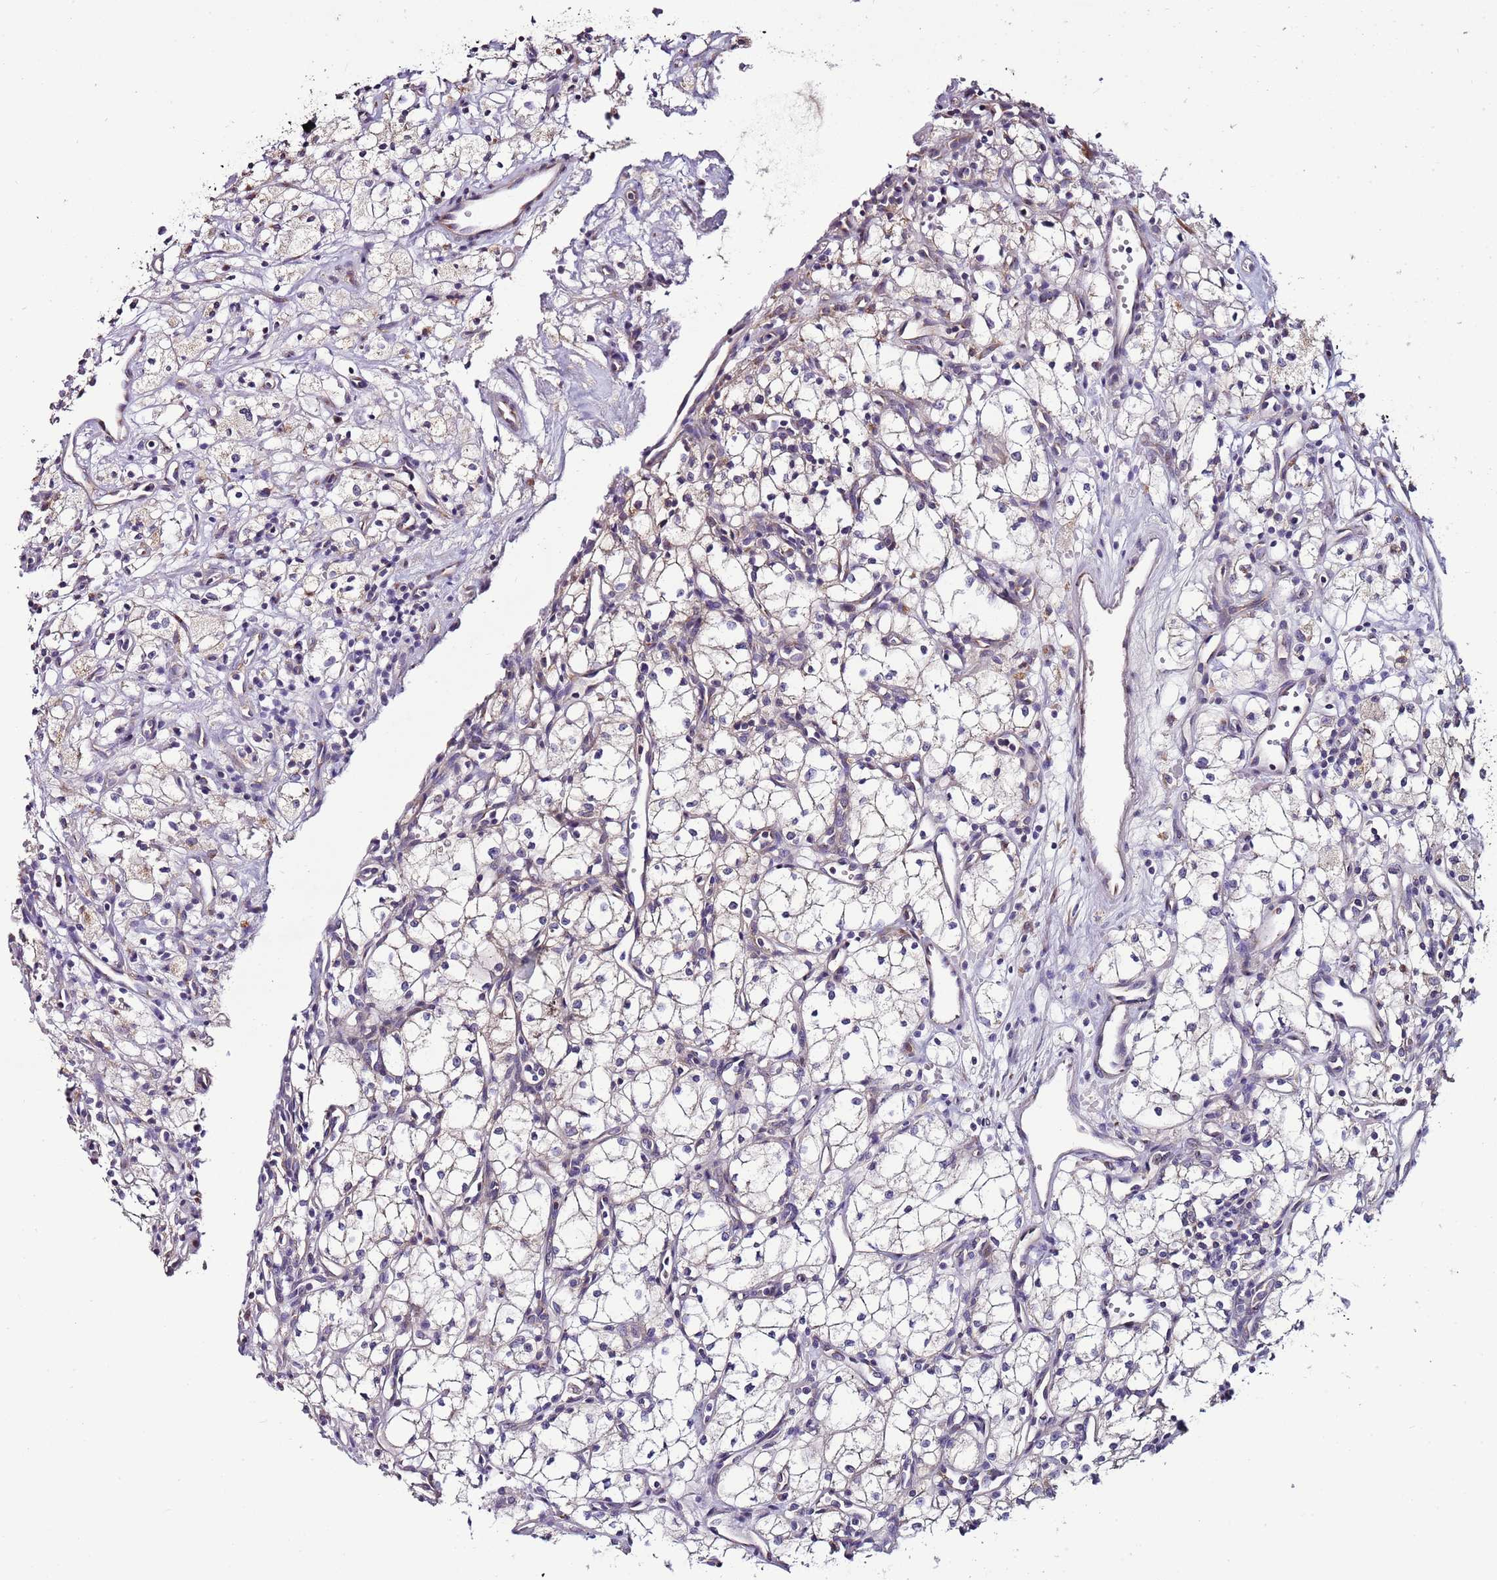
{"staining": {"intensity": "negative", "quantity": "none", "location": "none"}, "tissue": "renal cancer", "cell_type": "Tumor cells", "image_type": "cancer", "snomed": [{"axis": "morphology", "description": "Adenocarcinoma, NOS"}, {"axis": "topography", "description": "Kidney"}], "caption": "DAB (3,3'-diaminobenzidine) immunohistochemical staining of human renal cancer shows no significant staining in tumor cells.", "gene": "FAM20A", "patient": {"sex": "male", "age": 59}}